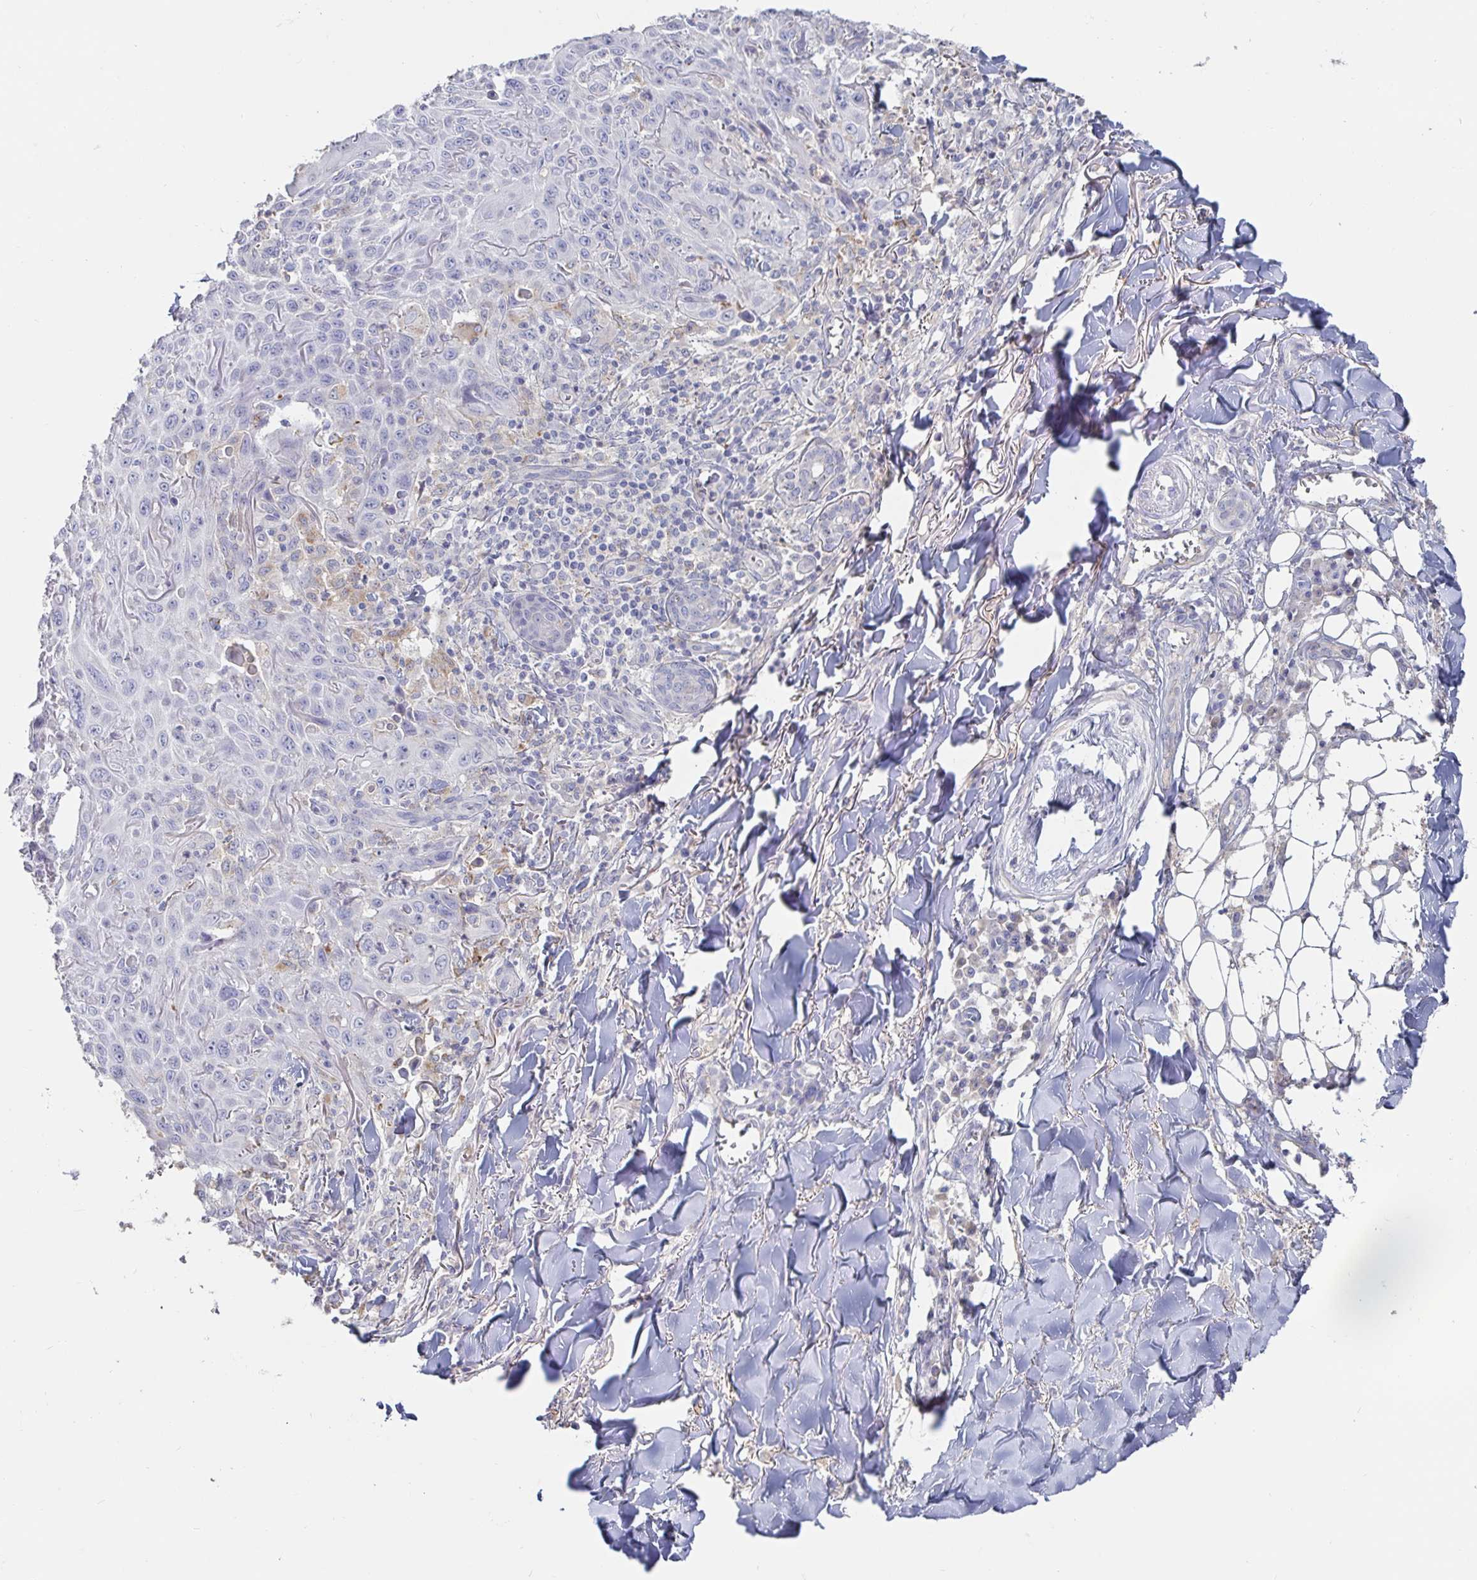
{"staining": {"intensity": "negative", "quantity": "none", "location": "none"}, "tissue": "skin cancer", "cell_type": "Tumor cells", "image_type": "cancer", "snomed": [{"axis": "morphology", "description": "Squamous cell carcinoma, NOS"}, {"axis": "topography", "description": "Skin"}], "caption": "DAB (3,3'-diaminobenzidine) immunohistochemical staining of human skin cancer shows no significant expression in tumor cells.", "gene": "SPPL3", "patient": {"sex": "male", "age": 75}}